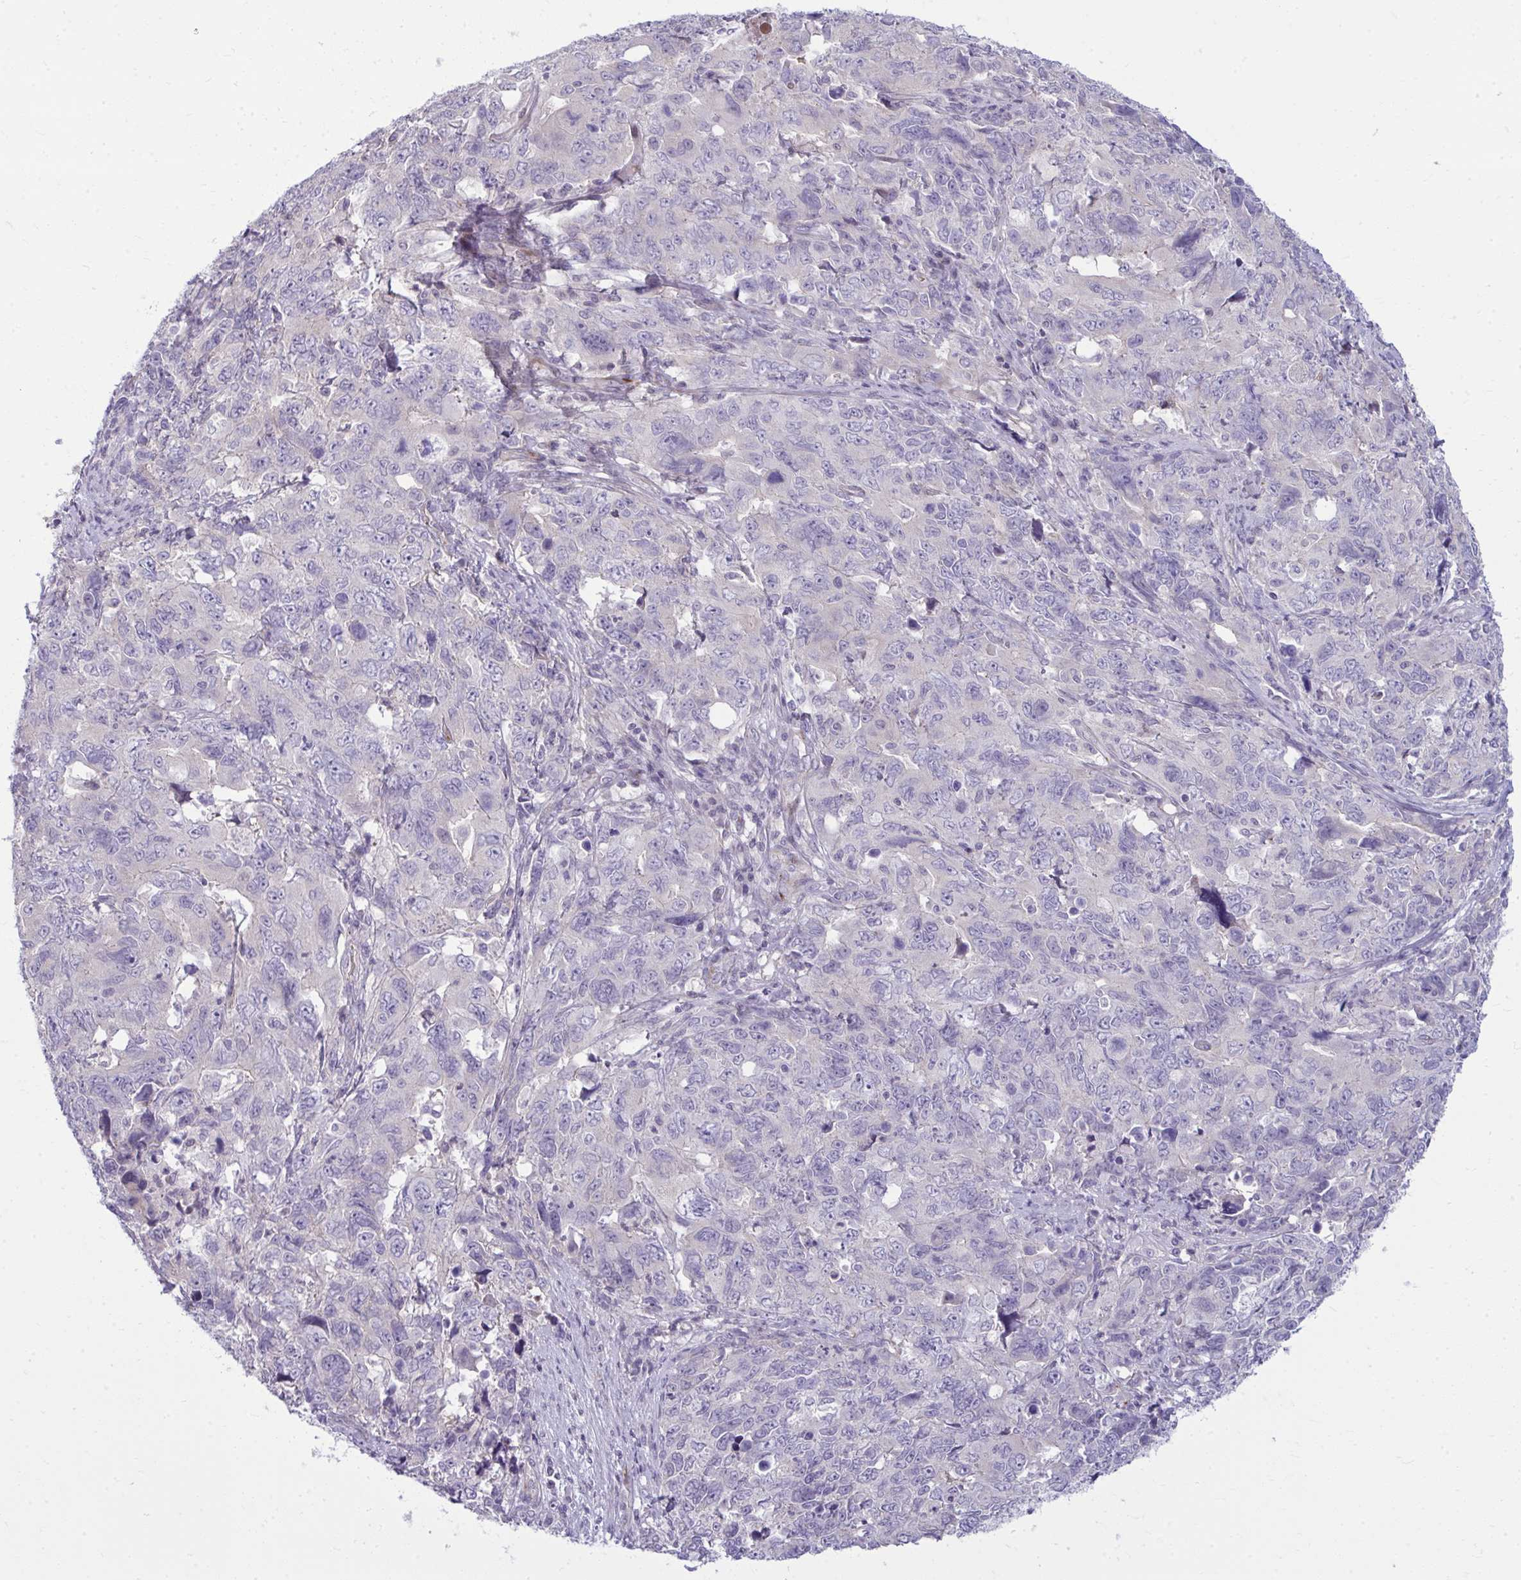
{"staining": {"intensity": "negative", "quantity": "none", "location": "none"}, "tissue": "cervical cancer", "cell_type": "Tumor cells", "image_type": "cancer", "snomed": [{"axis": "morphology", "description": "Adenocarcinoma, NOS"}, {"axis": "topography", "description": "Cervix"}], "caption": "Tumor cells show no significant staining in cervical cancer. (DAB IHC, high magnification).", "gene": "SLC14A1", "patient": {"sex": "female", "age": 63}}